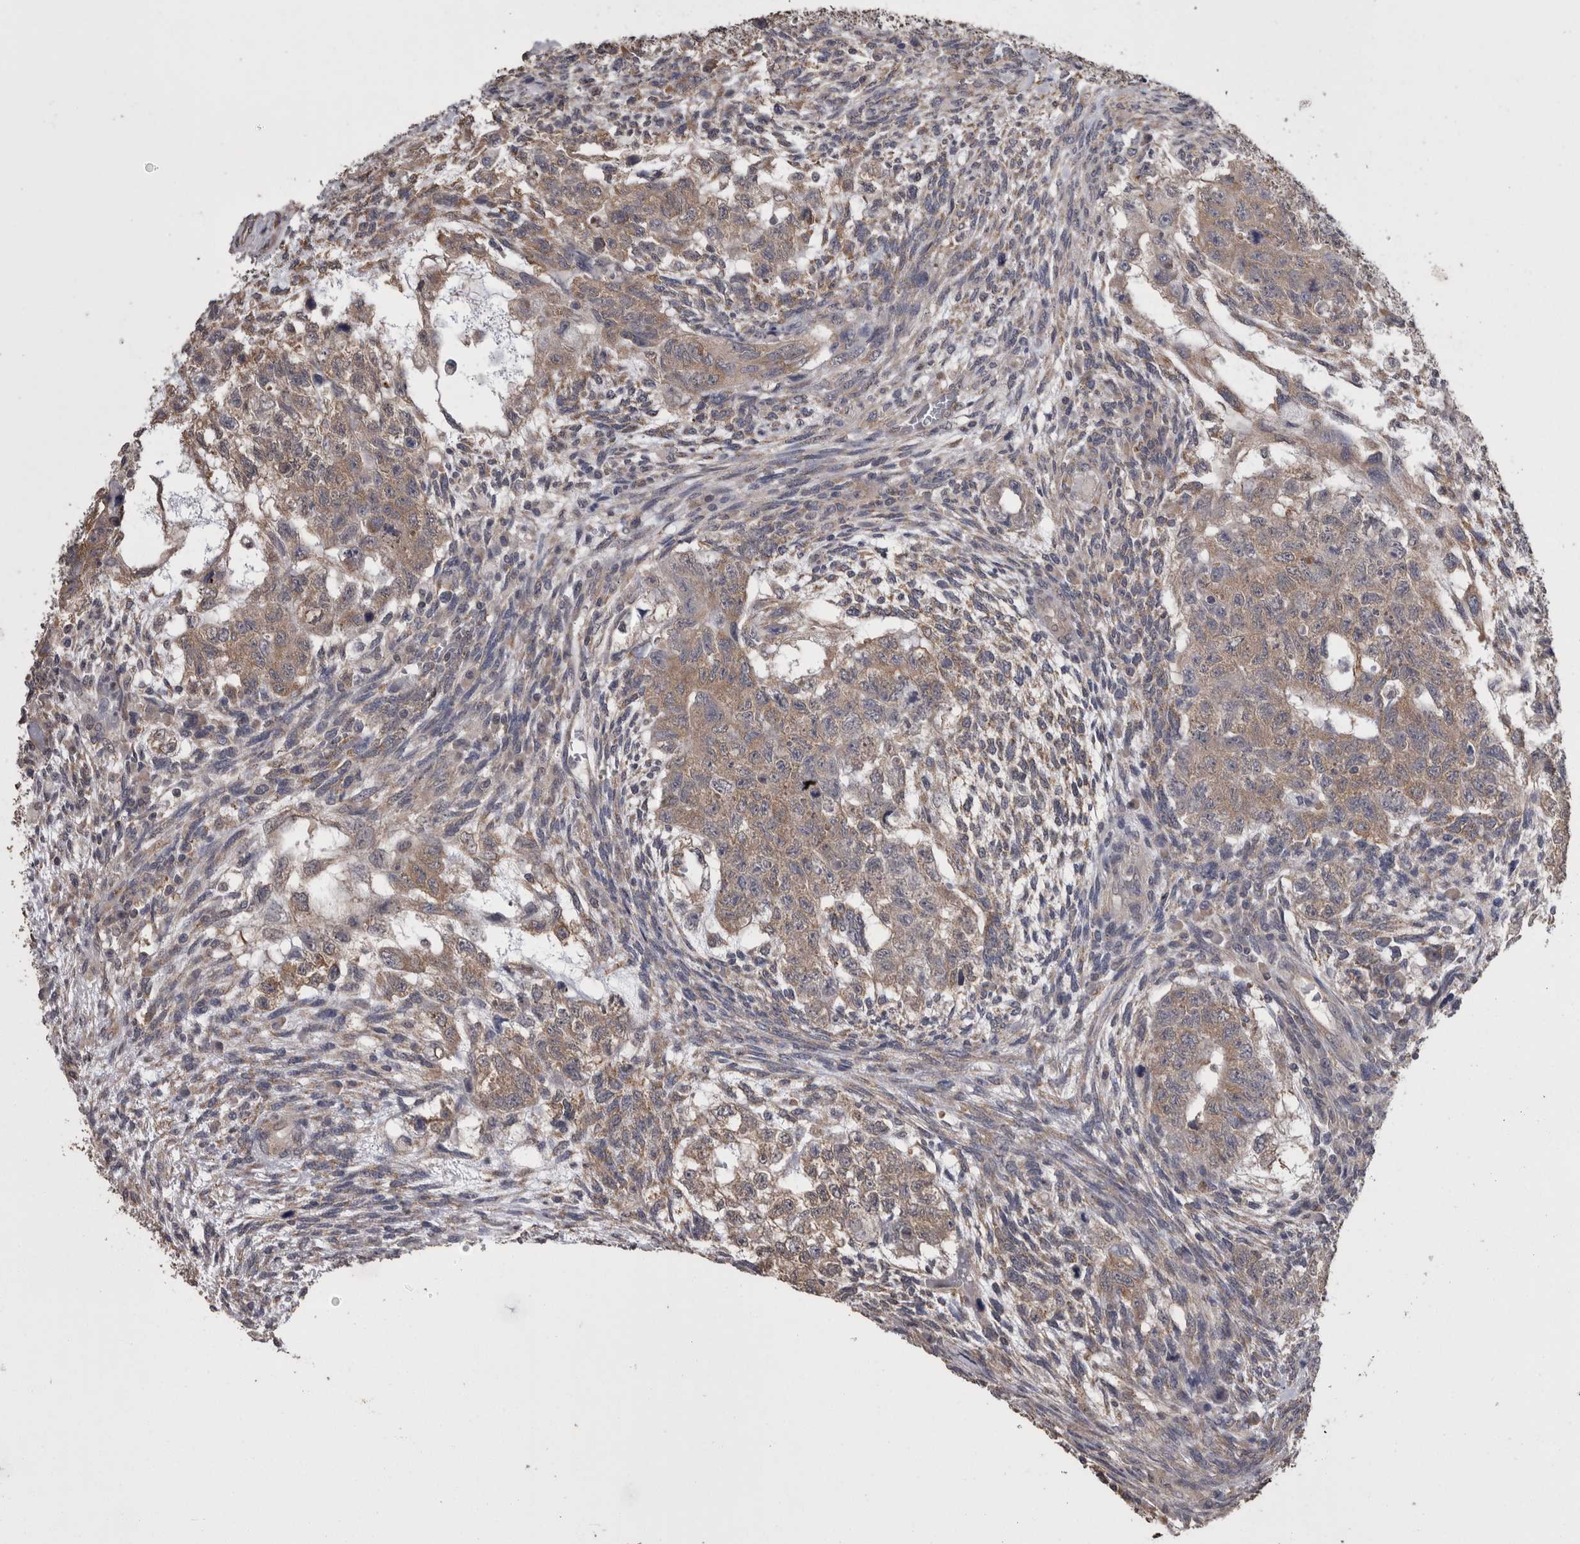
{"staining": {"intensity": "moderate", "quantity": ">75%", "location": "cytoplasmic/membranous"}, "tissue": "testis cancer", "cell_type": "Tumor cells", "image_type": "cancer", "snomed": [{"axis": "morphology", "description": "Normal tissue, NOS"}, {"axis": "morphology", "description": "Carcinoma, Embryonal, NOS"}, {"axis": "topography", "description": "Testis"}], "caption": "A micrograph showing moderate cytoplasmic/membranous positivity in approximately >75% of tumor cells in testis cancer (embryonal carcinoma), as visualized by brown immunohistochemical staining.", "gene": "DDX6", "patient": {"sex": "male", "age": 36}}